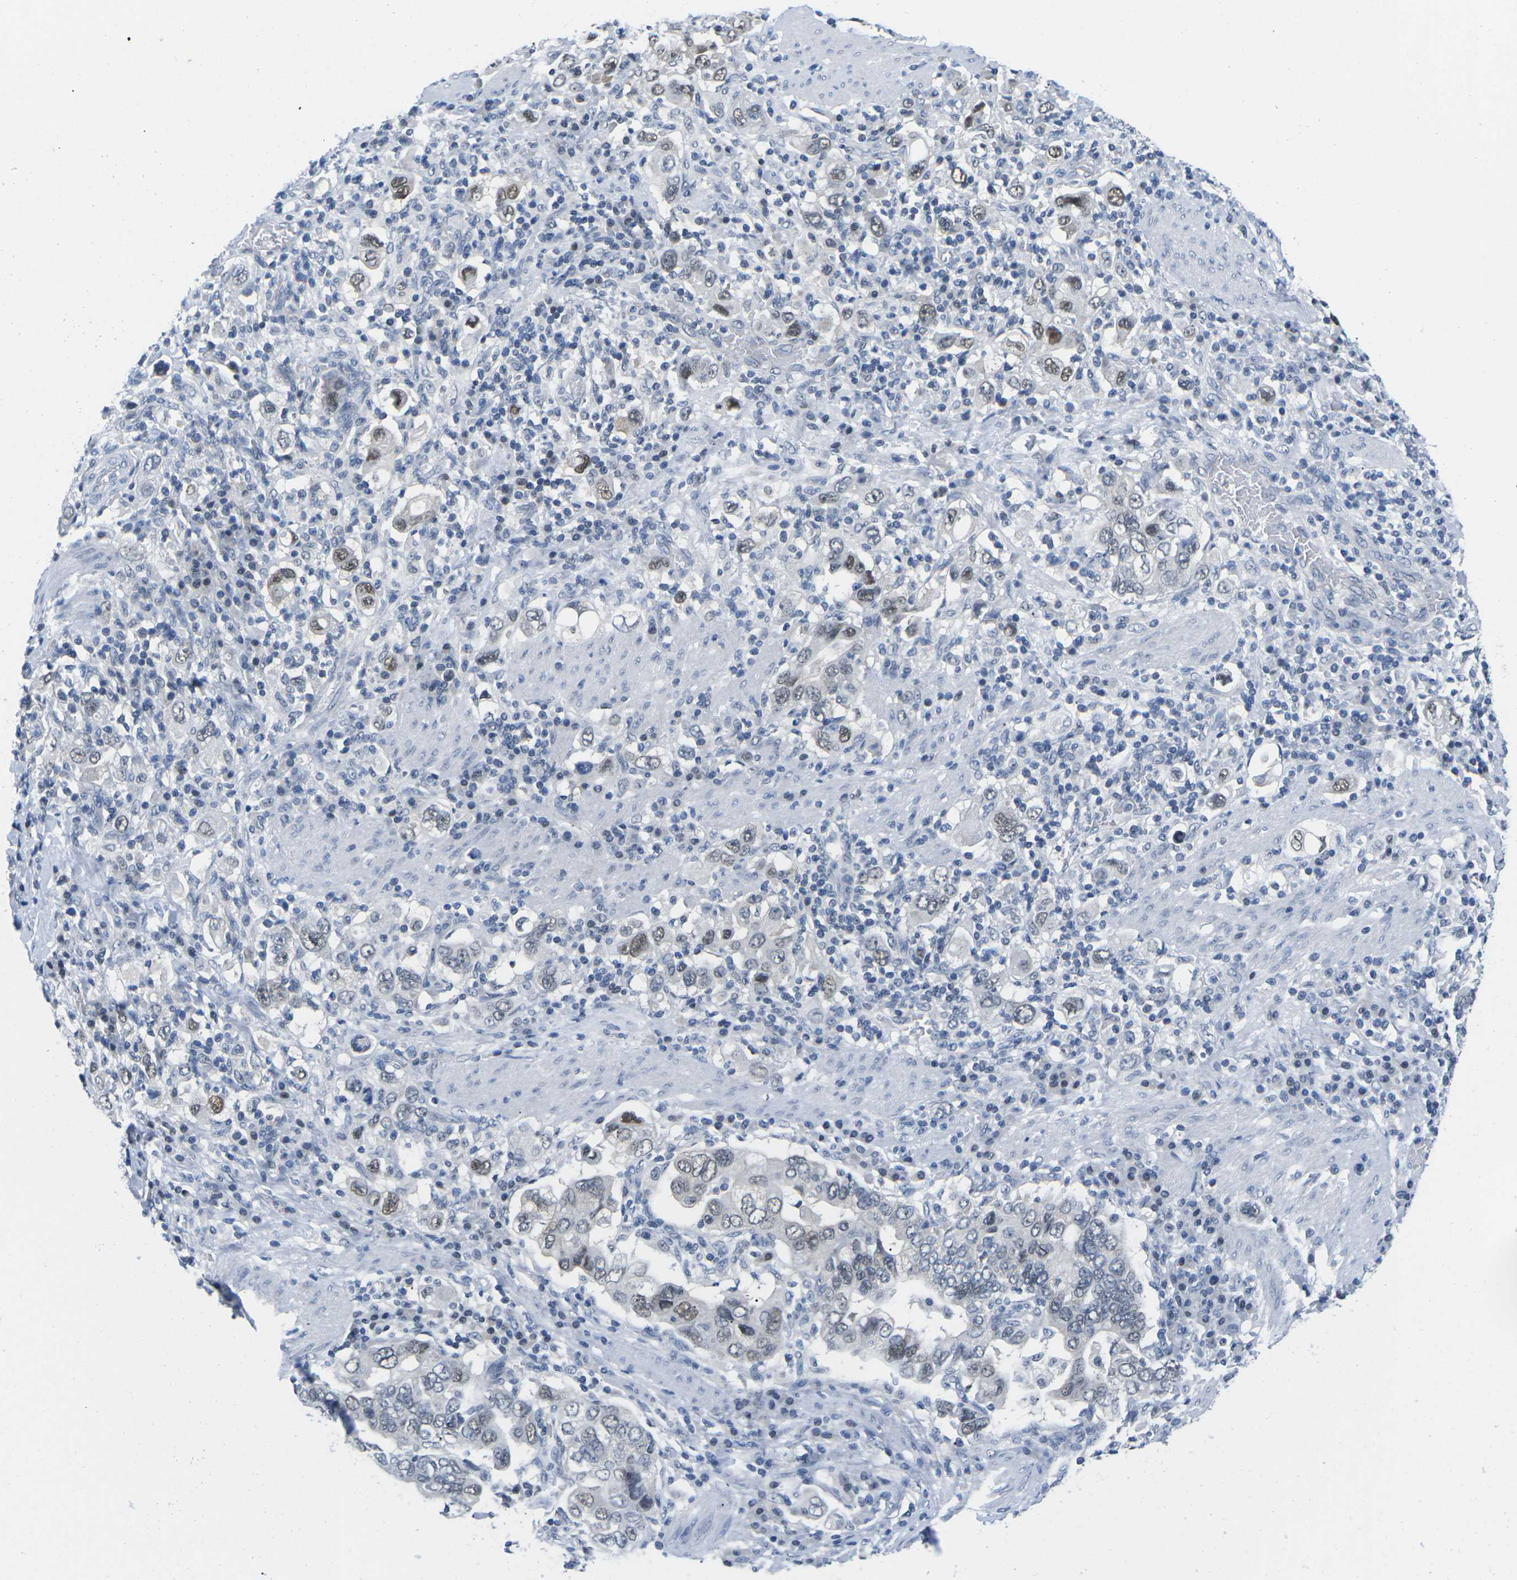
{"staining": {"intensity": "moderate", "quantity": "<25%", "location": "nuclear"}, "tissue": "stomach cancer", "cell_type": "Tumor cells", "image_type": "cancer", "snomed": [{"axis": "morphology", "description": "Adenocarcinoma, NOS"}, {"axis": "topography", "description": "Stomach, upper"}], "caption": "Immunohistochemical staining of stomach cancer shows moderate nuclear protein positivity in about <25% of tumor cells. (Brightfield microscopy of DAB IHC at high magnification).", "gene": "UBA7", "patient": {"sex": "male", "age": 62}}